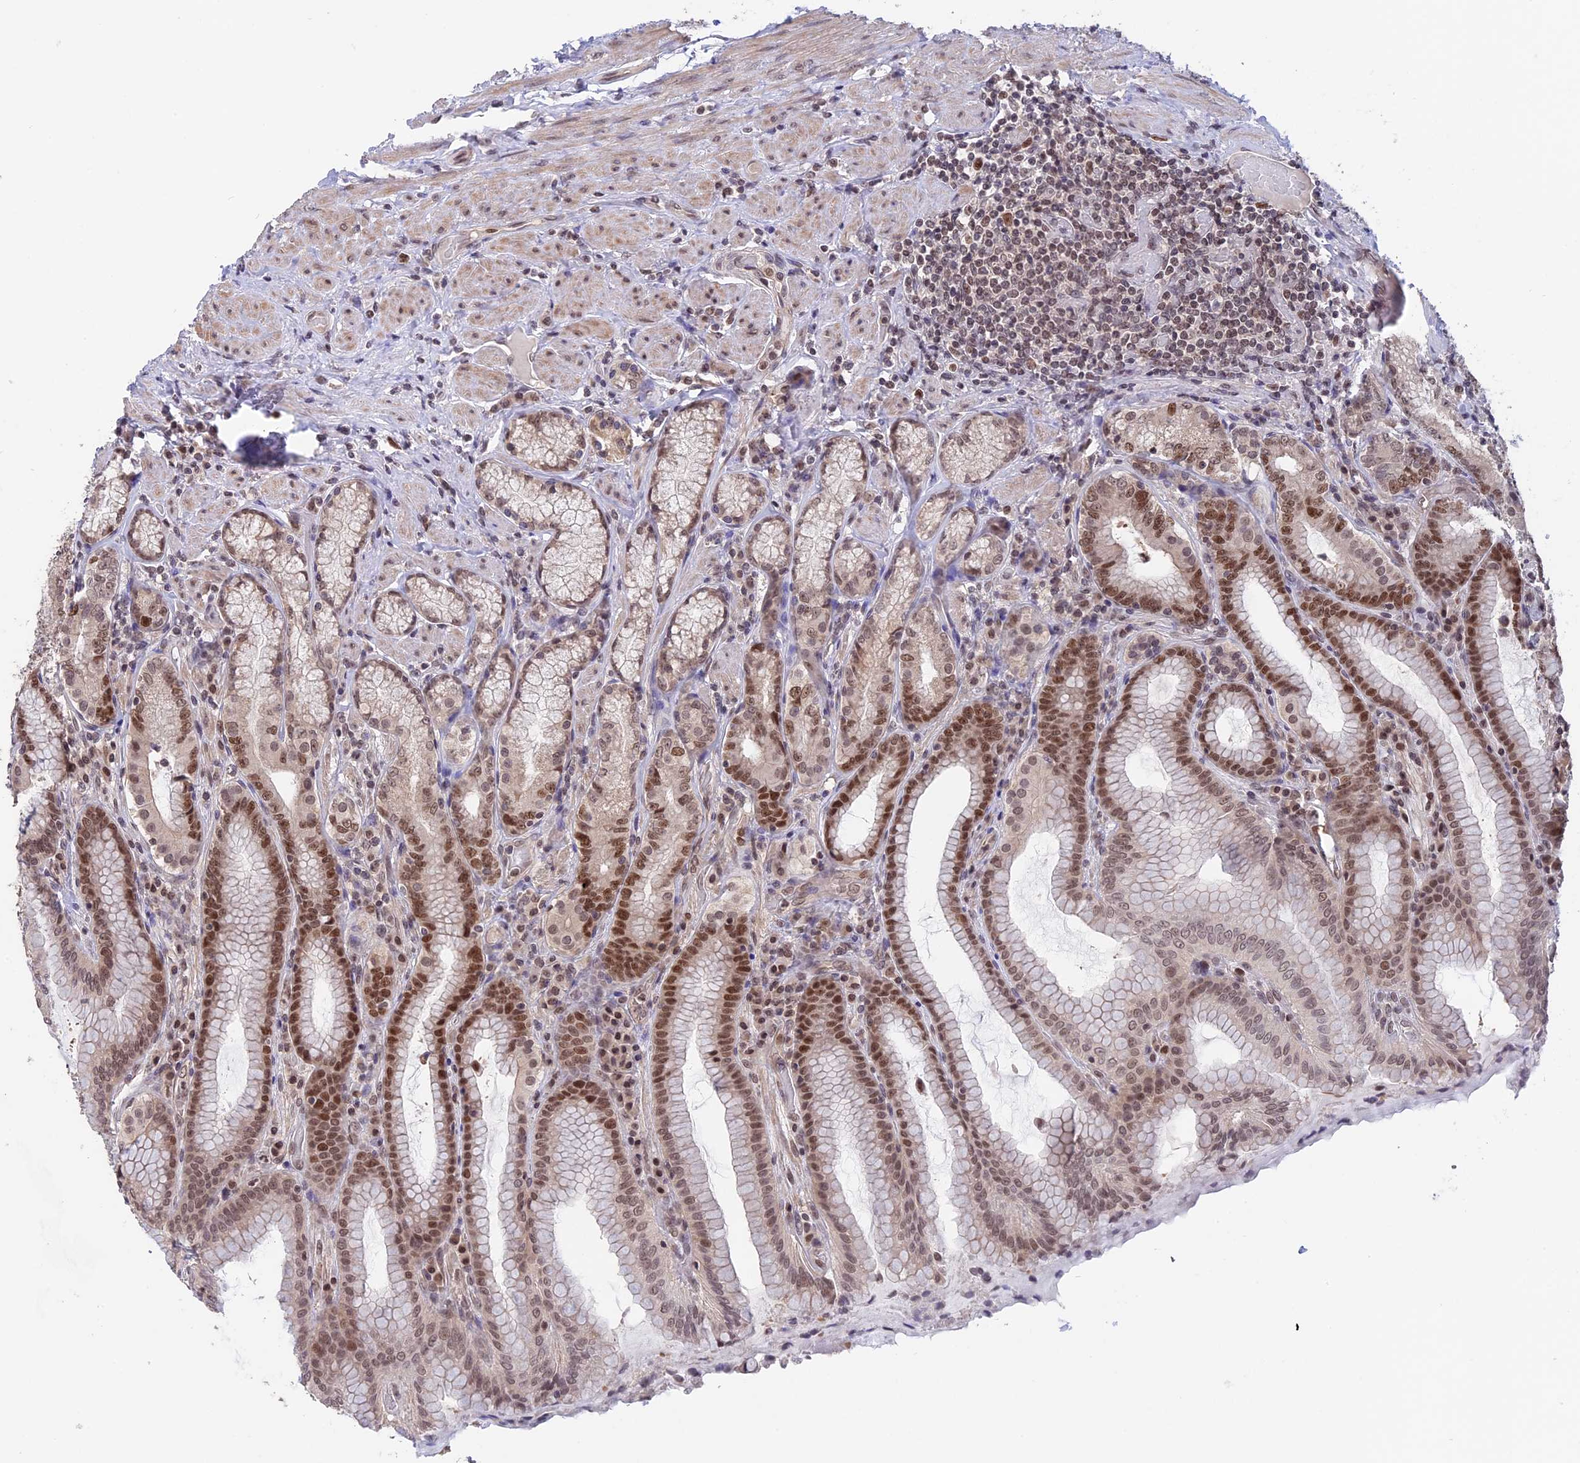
{"staining": {"intensity": "moderate", "quantity": ">75%", "location": "cytoplasmic/membranous,nuclear"}, "tissue": "stomach", "cell_type": "Glandular cells", "image_type": "normal", "snomed": [{"axis": "morphology", "description": "Normal tissue, NOS"}, {"axis": "topography", "description": "Stomach, upper"}, {"axis": "topography", "description": "Stomach, lower"}], "caption": "Immunohistochemistry (IHC) (DAB) staining of benign human stomach exhibits moderate cytoplasmic/membranous,nuclear protein expression in approximately >75% of glandular cells. Using DAB (brown) and hematoxylin (blue) stains, captured at high magnification using brightfield microscopy.", "gene": "RFC5", "patient": {"sex": "female", "age": 76}}